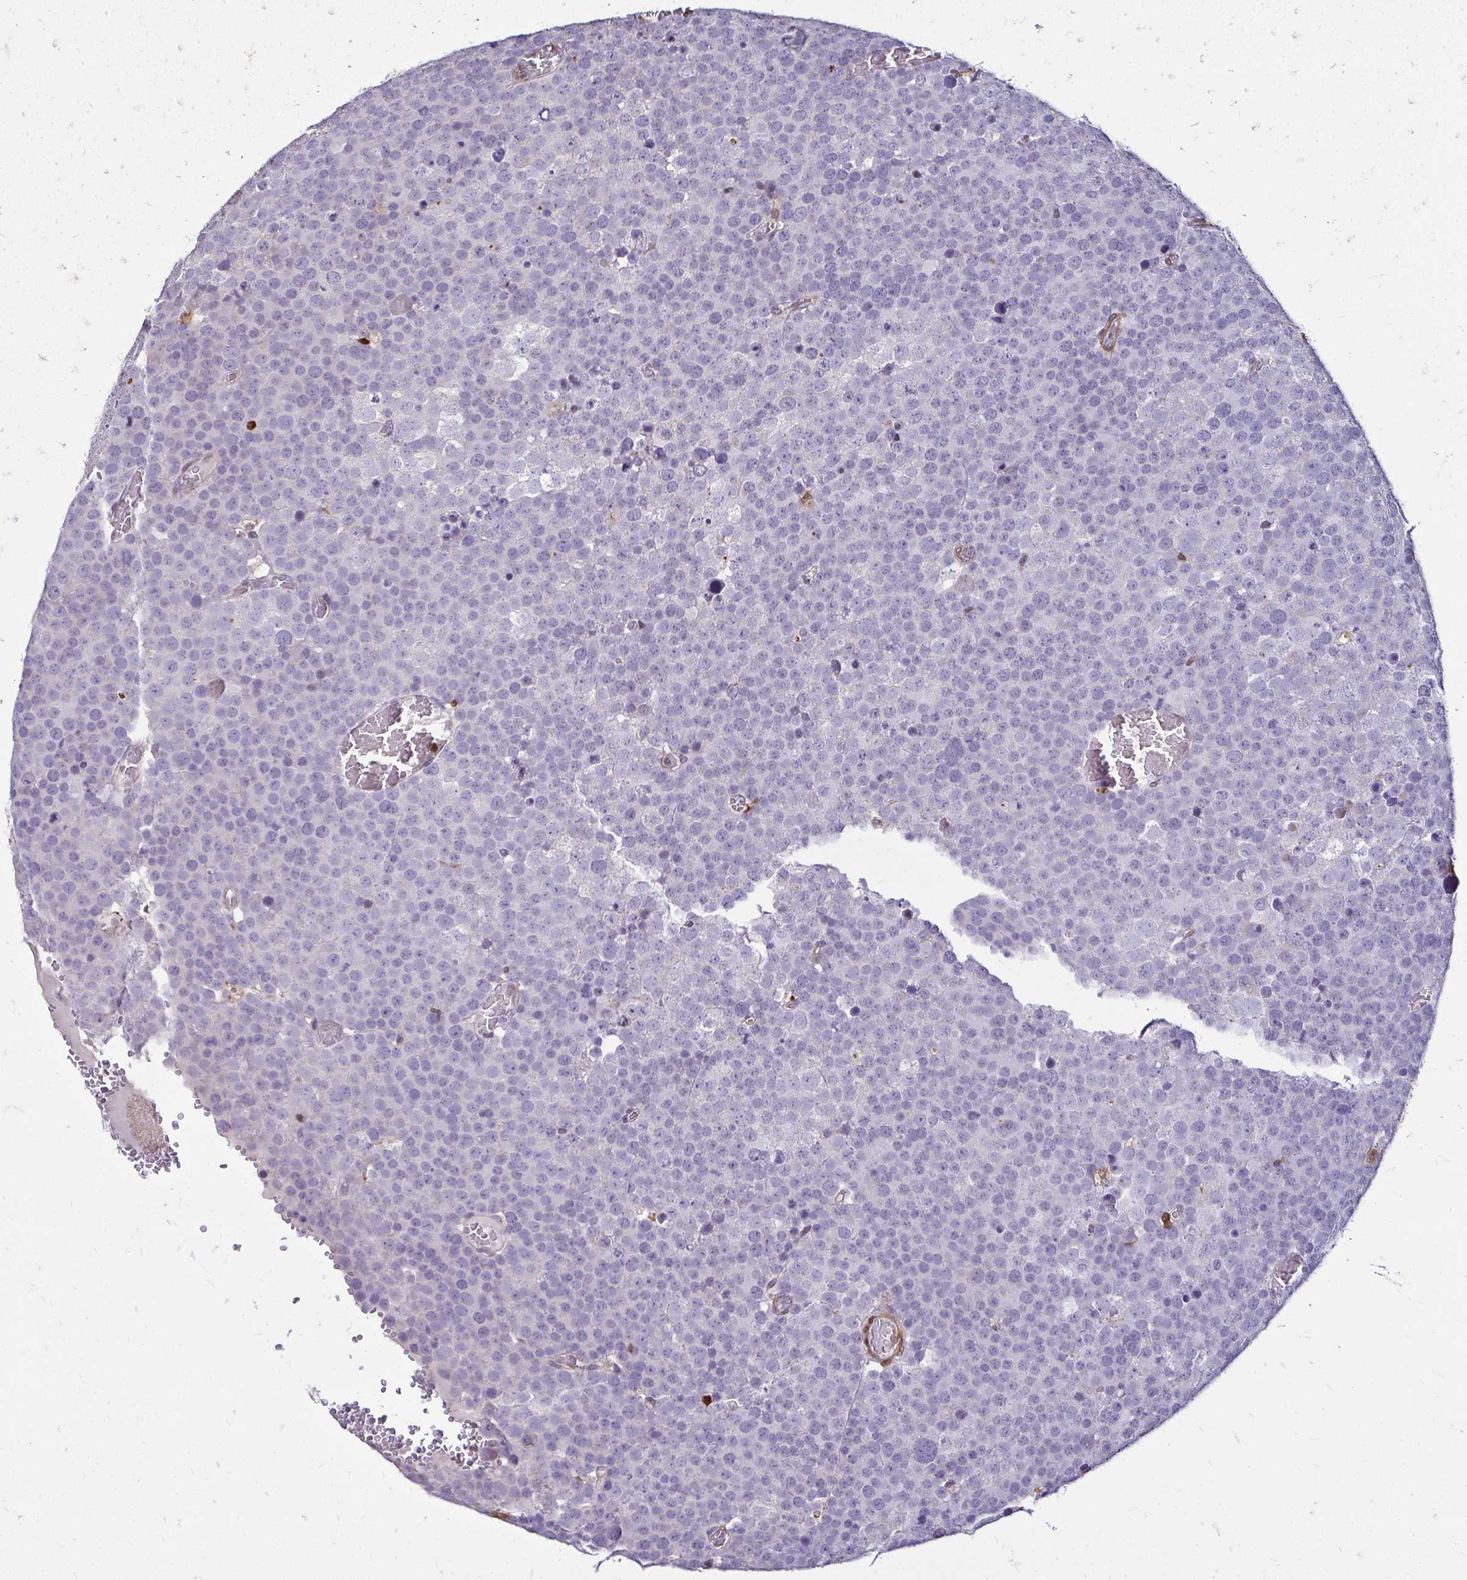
{"staining": {"intensity": "negative", "quantity": "none", "location": "none"}, "tissue": "testis cancer", "cell_type": "Tumor cells", "image_type": "cancer", "snomed": [{"axis": "morphology", "description": "Seminoma, NOS"}, {"axis": "topography", "description": "Testis"}], "caption": "Immunohistochemistry (IHC) micrograph of neoplastic tissue: human testis seminoma stained with DAB (3,3'-diaminobenzidine) displays no significant protein staining in tumor cells.", "gene": "ZFP1", "patient": {"sex": "male", "age": 71}}